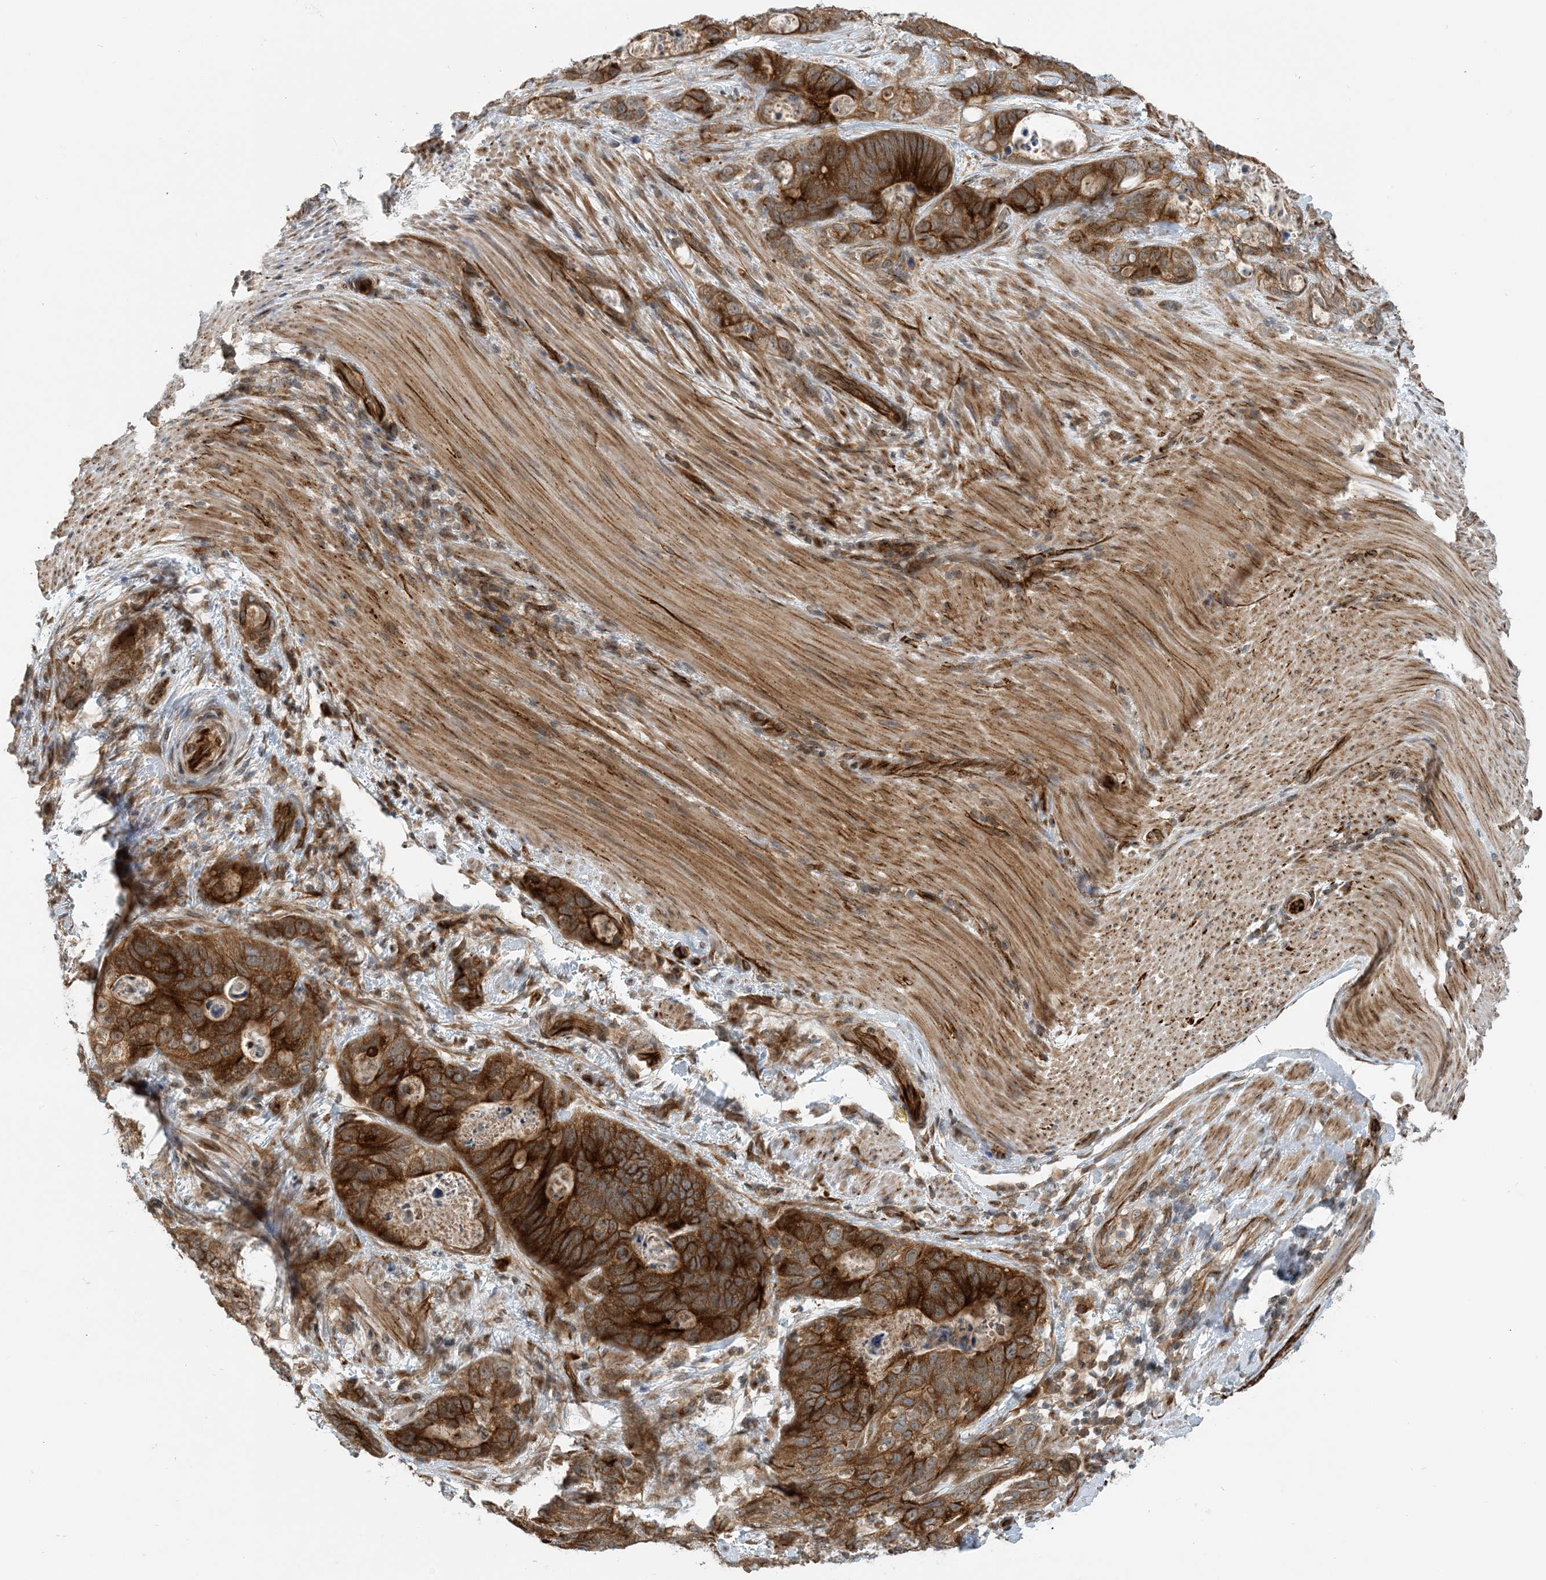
{"staining": {"intensity": "strong", "quantity": ">75%", "location": "cytoplasmic/membranous"}, "tissue": "stomach cancer", "cell_type": "Tumor cells", "image_type": "cancer", "snomed": [{"axis": "morphology", "description": "Normal tissue, NOS"}, {"axis": "morphology", "description": "Adenocarcinoma, NOS"}, {"axis": "topography", "description": "Stomach"}], "caption": "Tumor cells demonstrate high levels of strong cytoplasmic/membranous positivity in about >75% of cells in human adenocarcinoma (stomach).", "gene": "ZBTB3", "patient": {"sex": "female", "age": 89}}